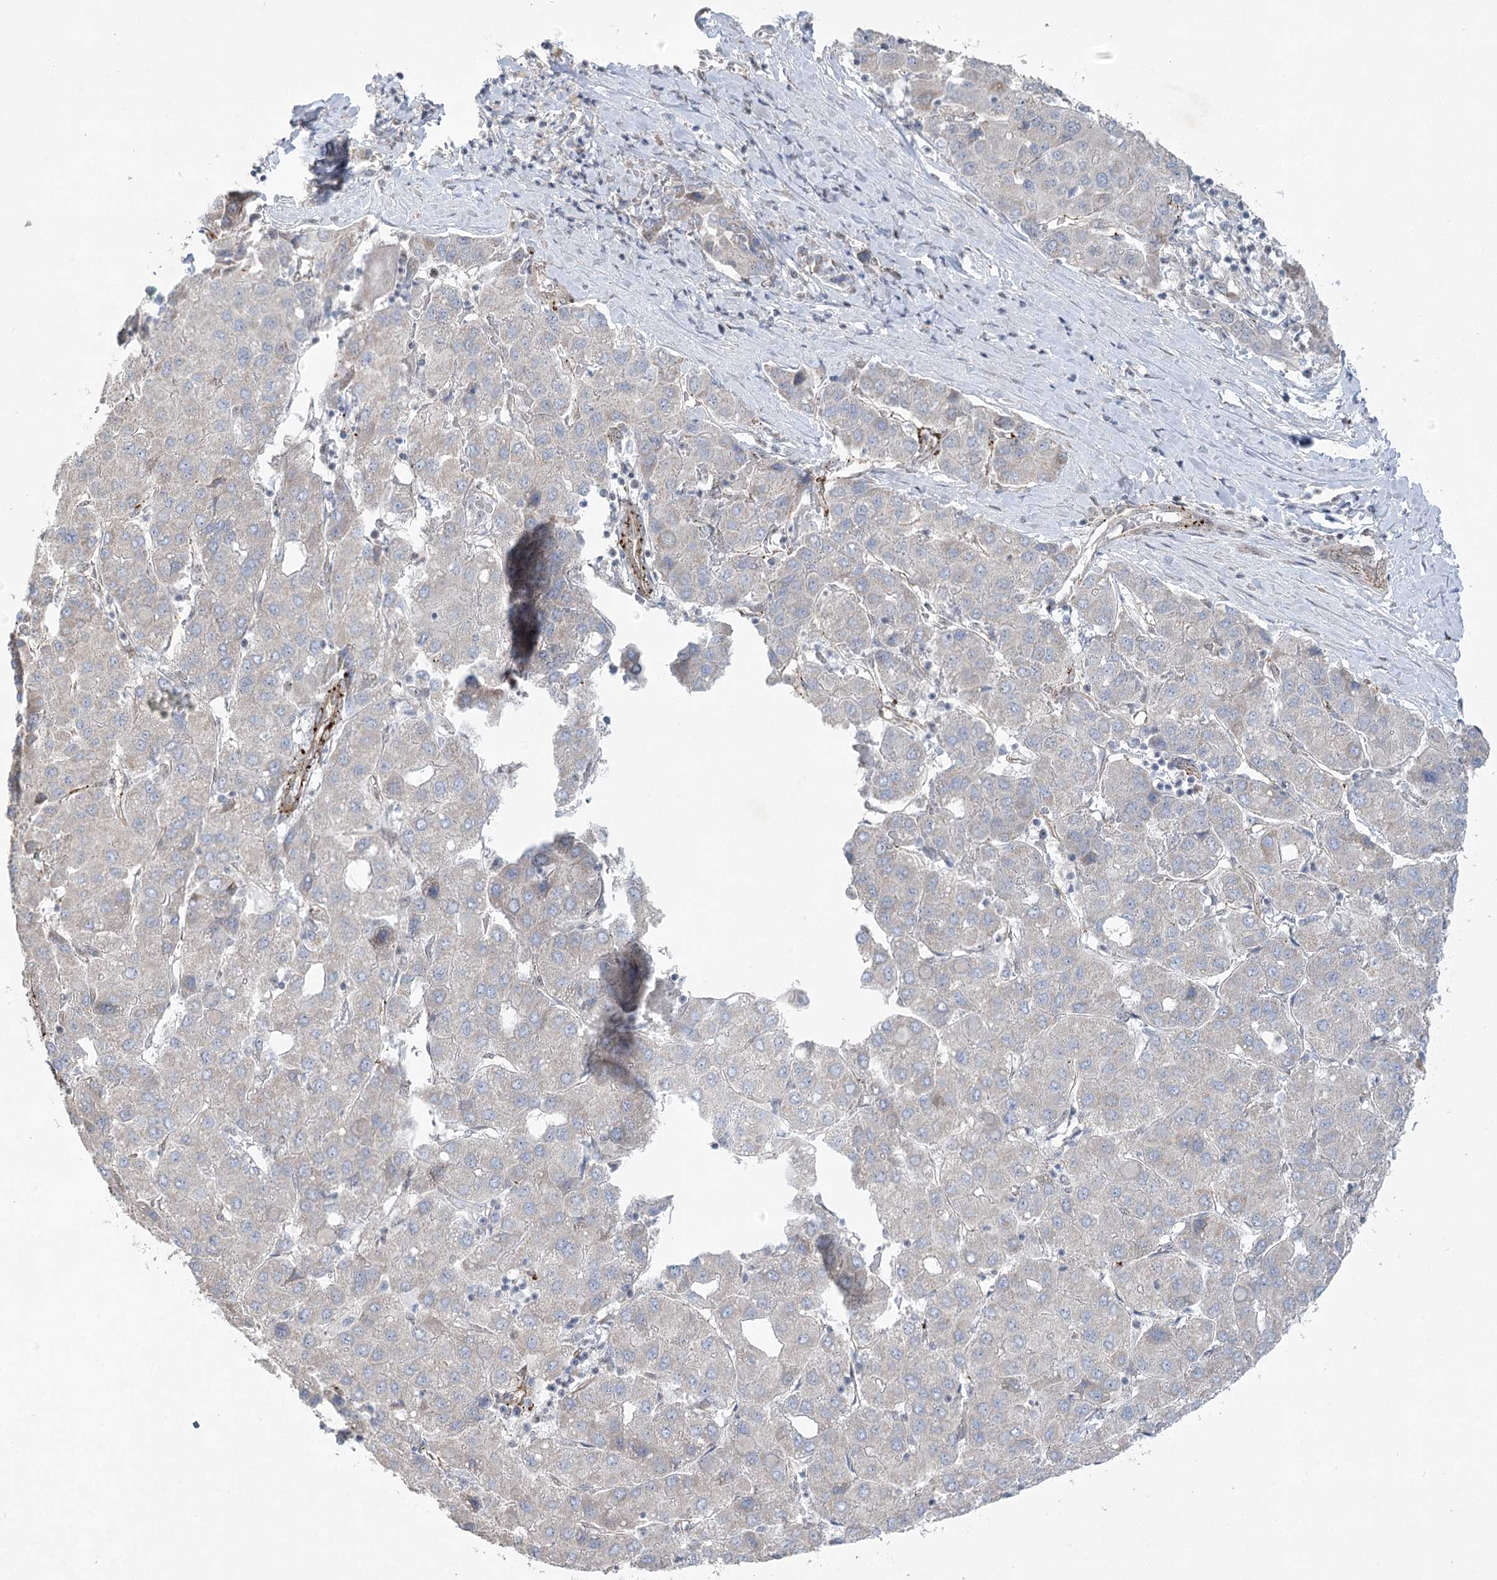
{"staining": {"intensity": "negative", "quantity": "none", "location": "none"}, "tissue": "liver cancer", "cell_type": "Tumor cells", "image_type": "cancer", "snomed": [{"axis": "morphology", "description": "Carcinoma, Hepatocellular, NOS"}, {"axis": "topography", "description": "Liver"}], "caption": "The immunohistochemistry photomicrograph has no significant expression in tumor cells of liver cancer (hepatocellular carcinoma) tissue.", "gene": "AMTN", "patient": {"sex": "male", "age": 65}}